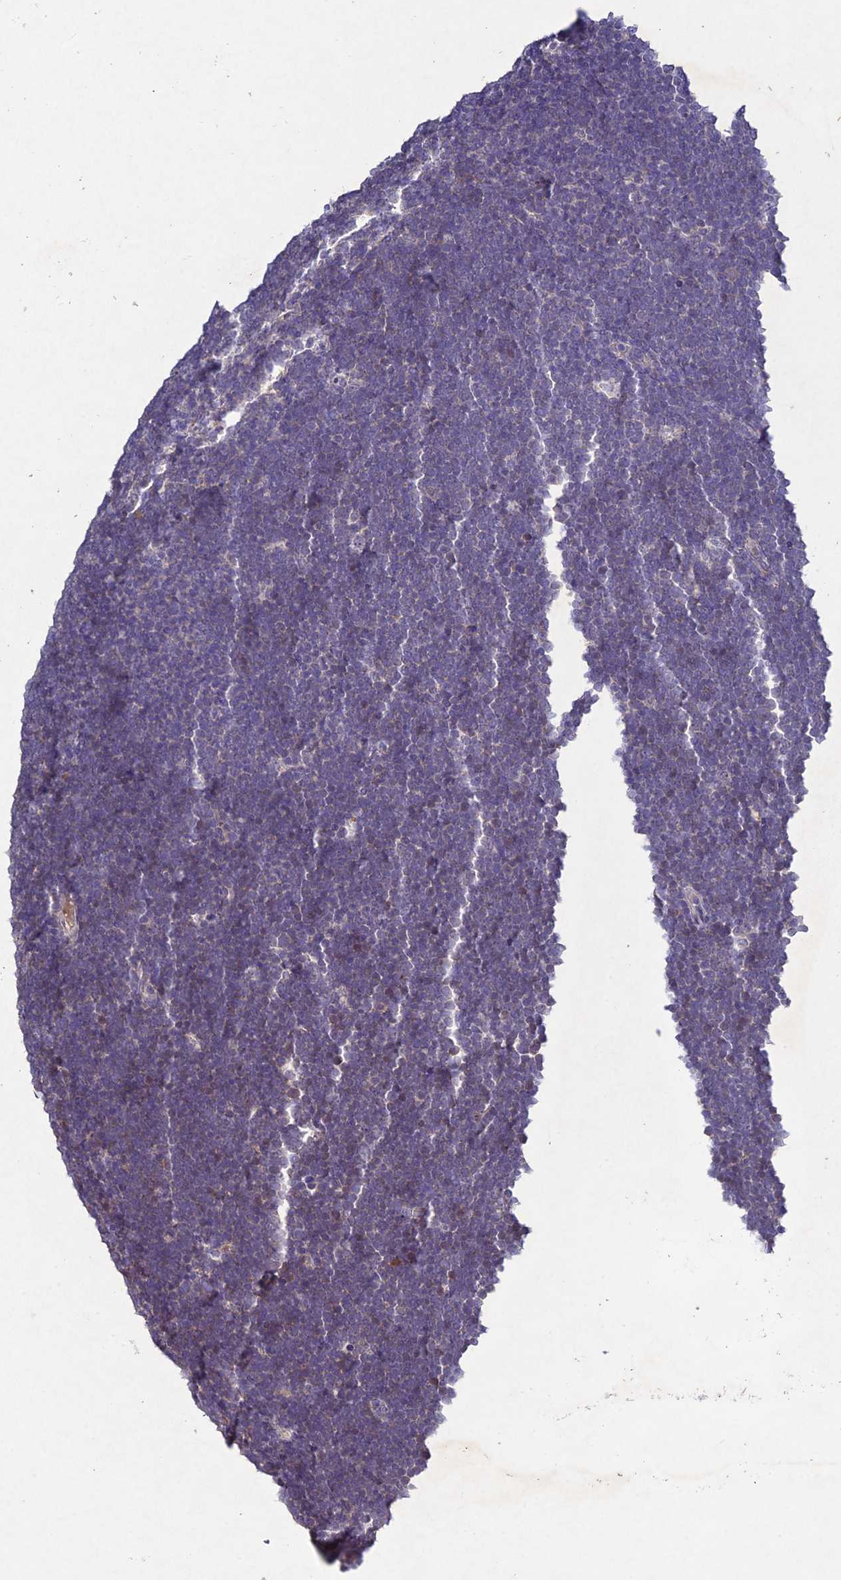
{"staining": {"intensity": "negative", "quantity": "none", "location": "none"}, "tissue": "lymphoma", "cell_type": "Tumor cells", "image_type": "cancer", "snomed": [{"axis": "morphology", "description": "Malignant lymphoma, non-Hodgkin's type, High grade"}, {"axis": "topography", "description": "Lymph node"}], "caption": "Immunohistochemistry of human lymphoma shows no positivity in tumor cells.", "gene": "CHST5", "patient": {"sex": "male", "age": 13}}